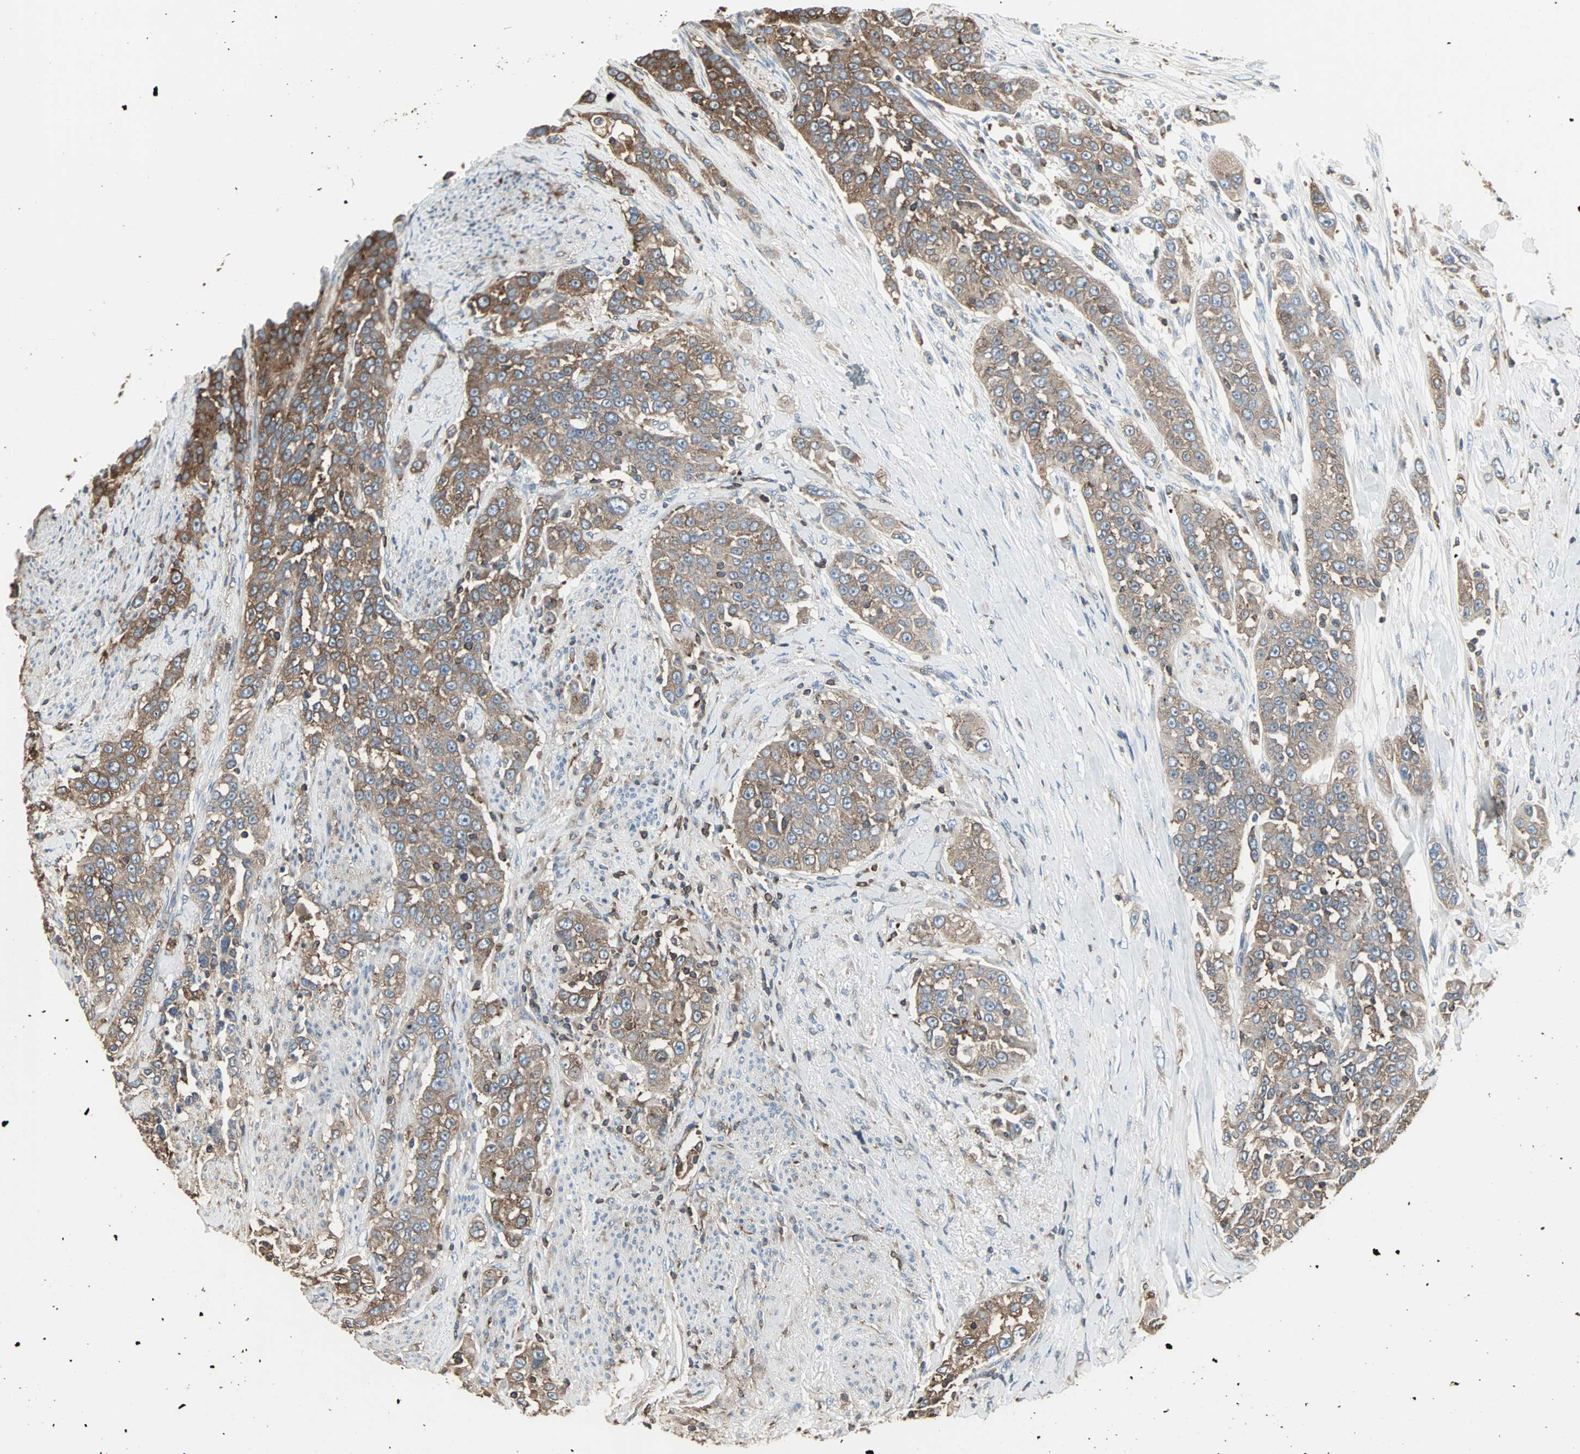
{"staining": {"intensity": "strong", "quantity": ">75%", "location": "cytoplasmic/membranous"}, "tissue": "urothelial cancer", "cell_type": "Tumor cells", "image_type": "cancer", "snomed": [{"axis": "morphology", "description": "Urothelial carcinoma, High grade"}, {"axis": "topography", "description": "Urinary bladder"}], "caption": "Urothelial carcinoma (high-grade) stained with a protein marker demonstrates strong staining in tumor cells.", "gene": "LRRFIP1", "patient": {"sex": "female", "age": 80}}